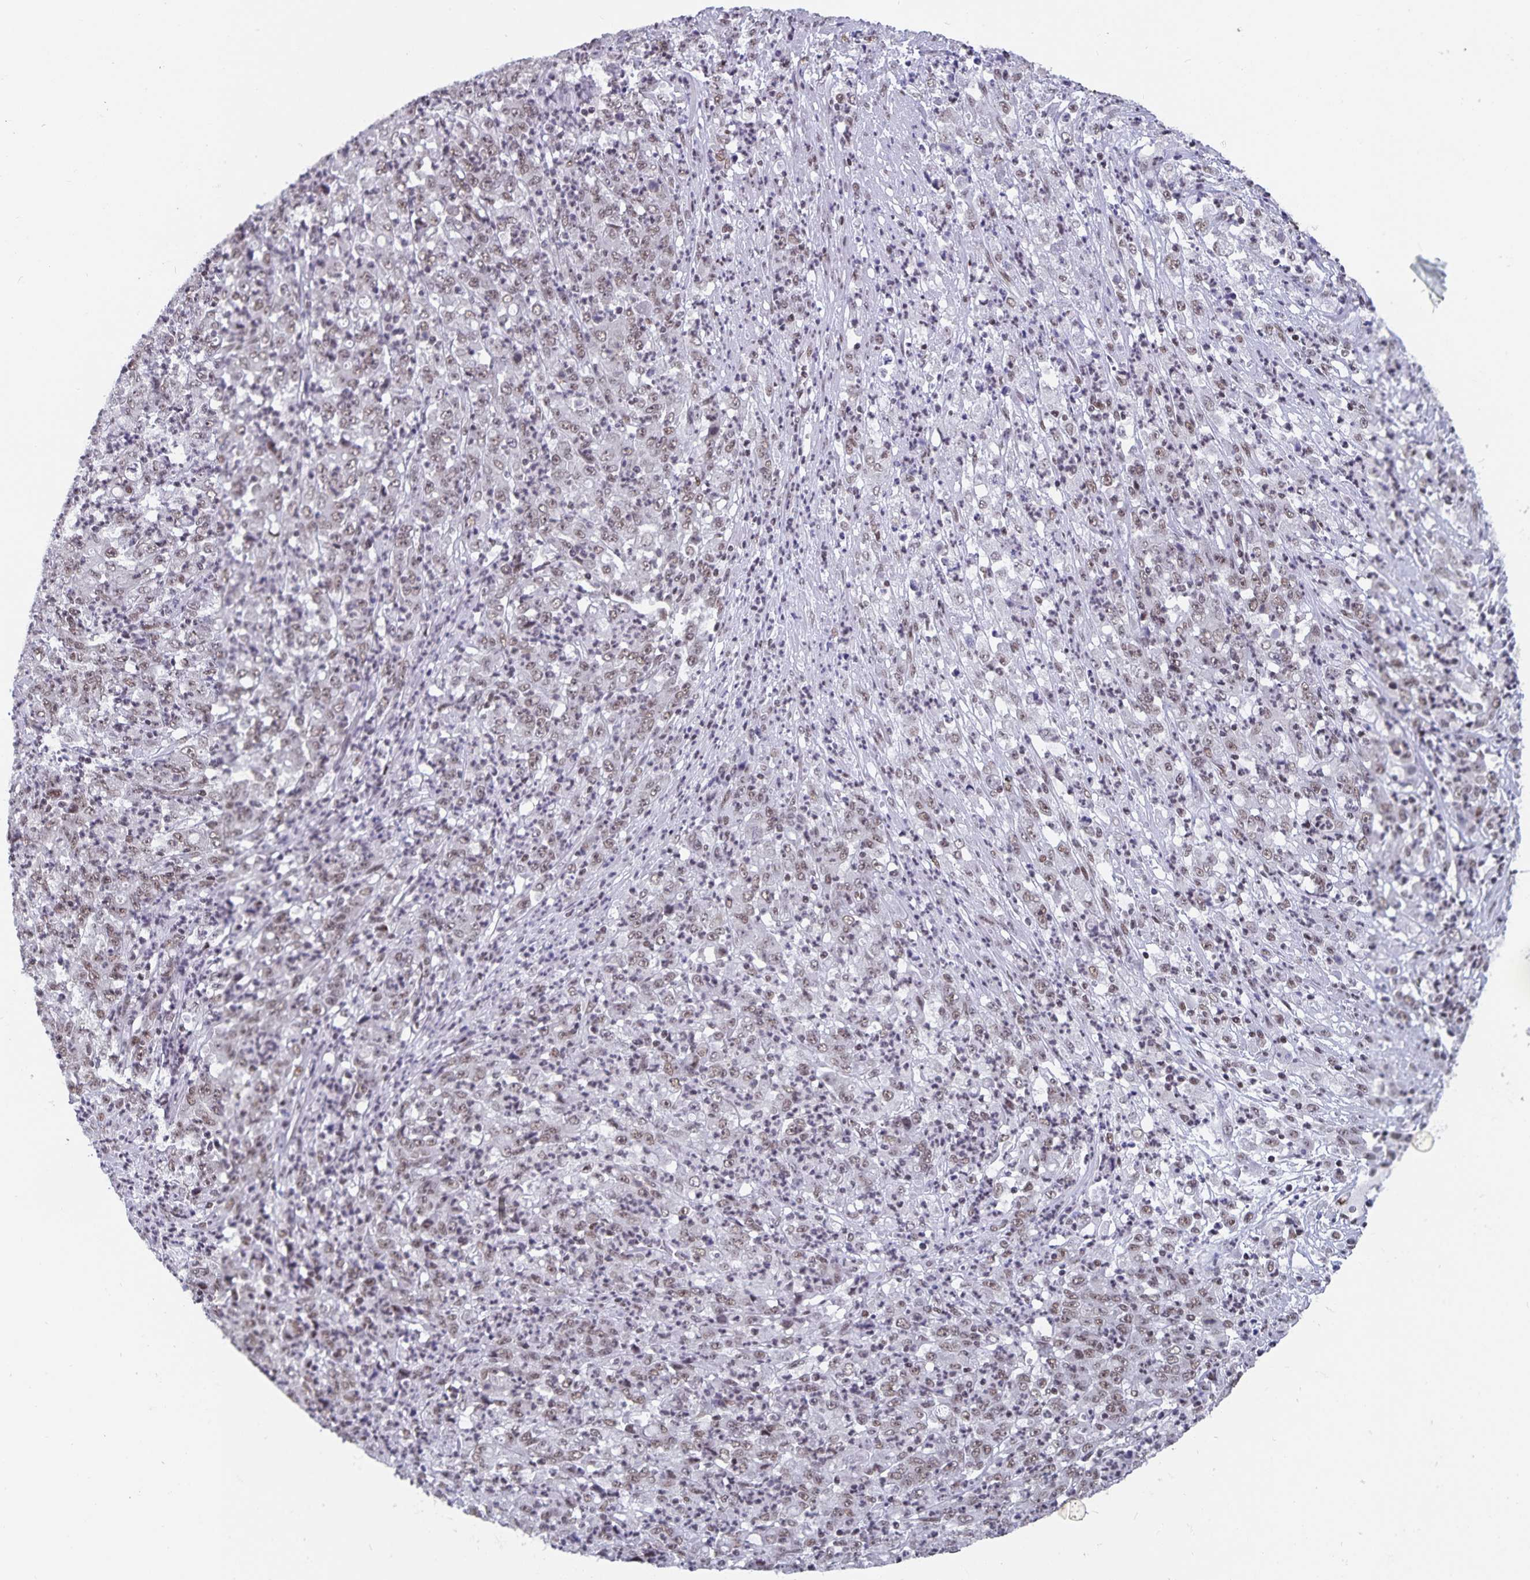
{"staining": {"intensity": "weak", "quantity": ">75%", "location": "nuclear"}, "tissue": "stomach cancer", "cell_type": "Tumor cells", "image_type": "cancer", "snomed": [{"axis": "morphology", "description": "Adenocarcinoma, NOS"}, {"axis": "topography", "description": "Stomach, lower"}], "caption": "Protein expression analysis of adenocarcinoma (stomach) reveals weak nuclear staining in approximately >75% of tumor cells.", "gene": "PBX2", "patient": {"sex": "female", "age": 71}}